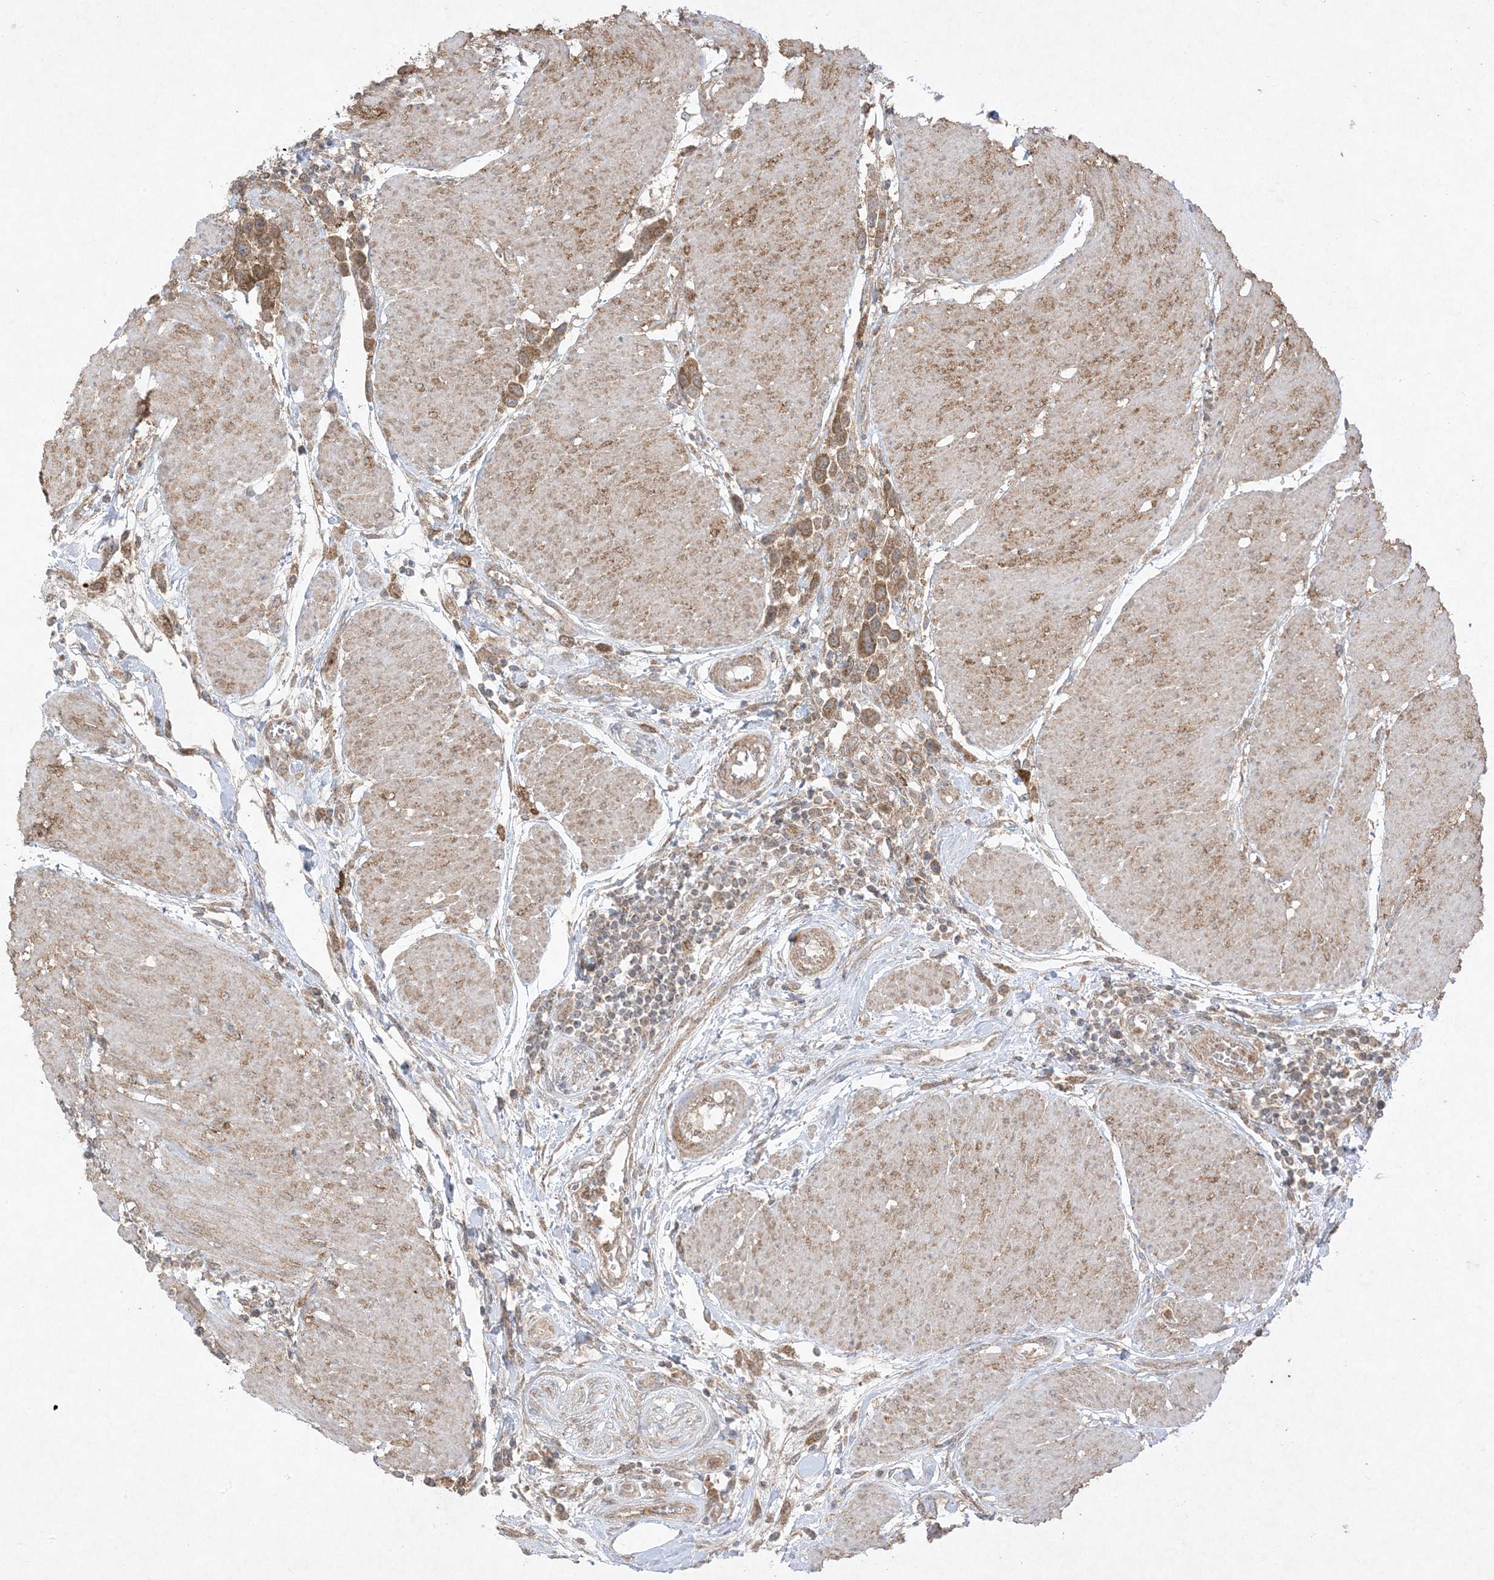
{"staining": {"intensity": "moderate", "quantity": ">75%", "location": "cytoplasmic/membranous"}, "tissue": "urothelial cancer", "cell_type": "Tumor cells", "image_type": "cancer", "snomed": [{"axis": "morphology", "description": "Urothelial carcinoma, High grade"}, {"axis": "topography", "description": "Urinary bladder"}], "caption": "The photomicrograph displays immunohistochemical staining of urothelial carcinoma (high-grade). There is moderate cytoplasmic/membranous positivity is present in about >75% of tumor cells. Immunohistochemistry (ihc) stains the protein of interest in brown and the nuclei are stained blue.", "gene": "UBE2C", "patient": {"sex": "male", "age": 50}}